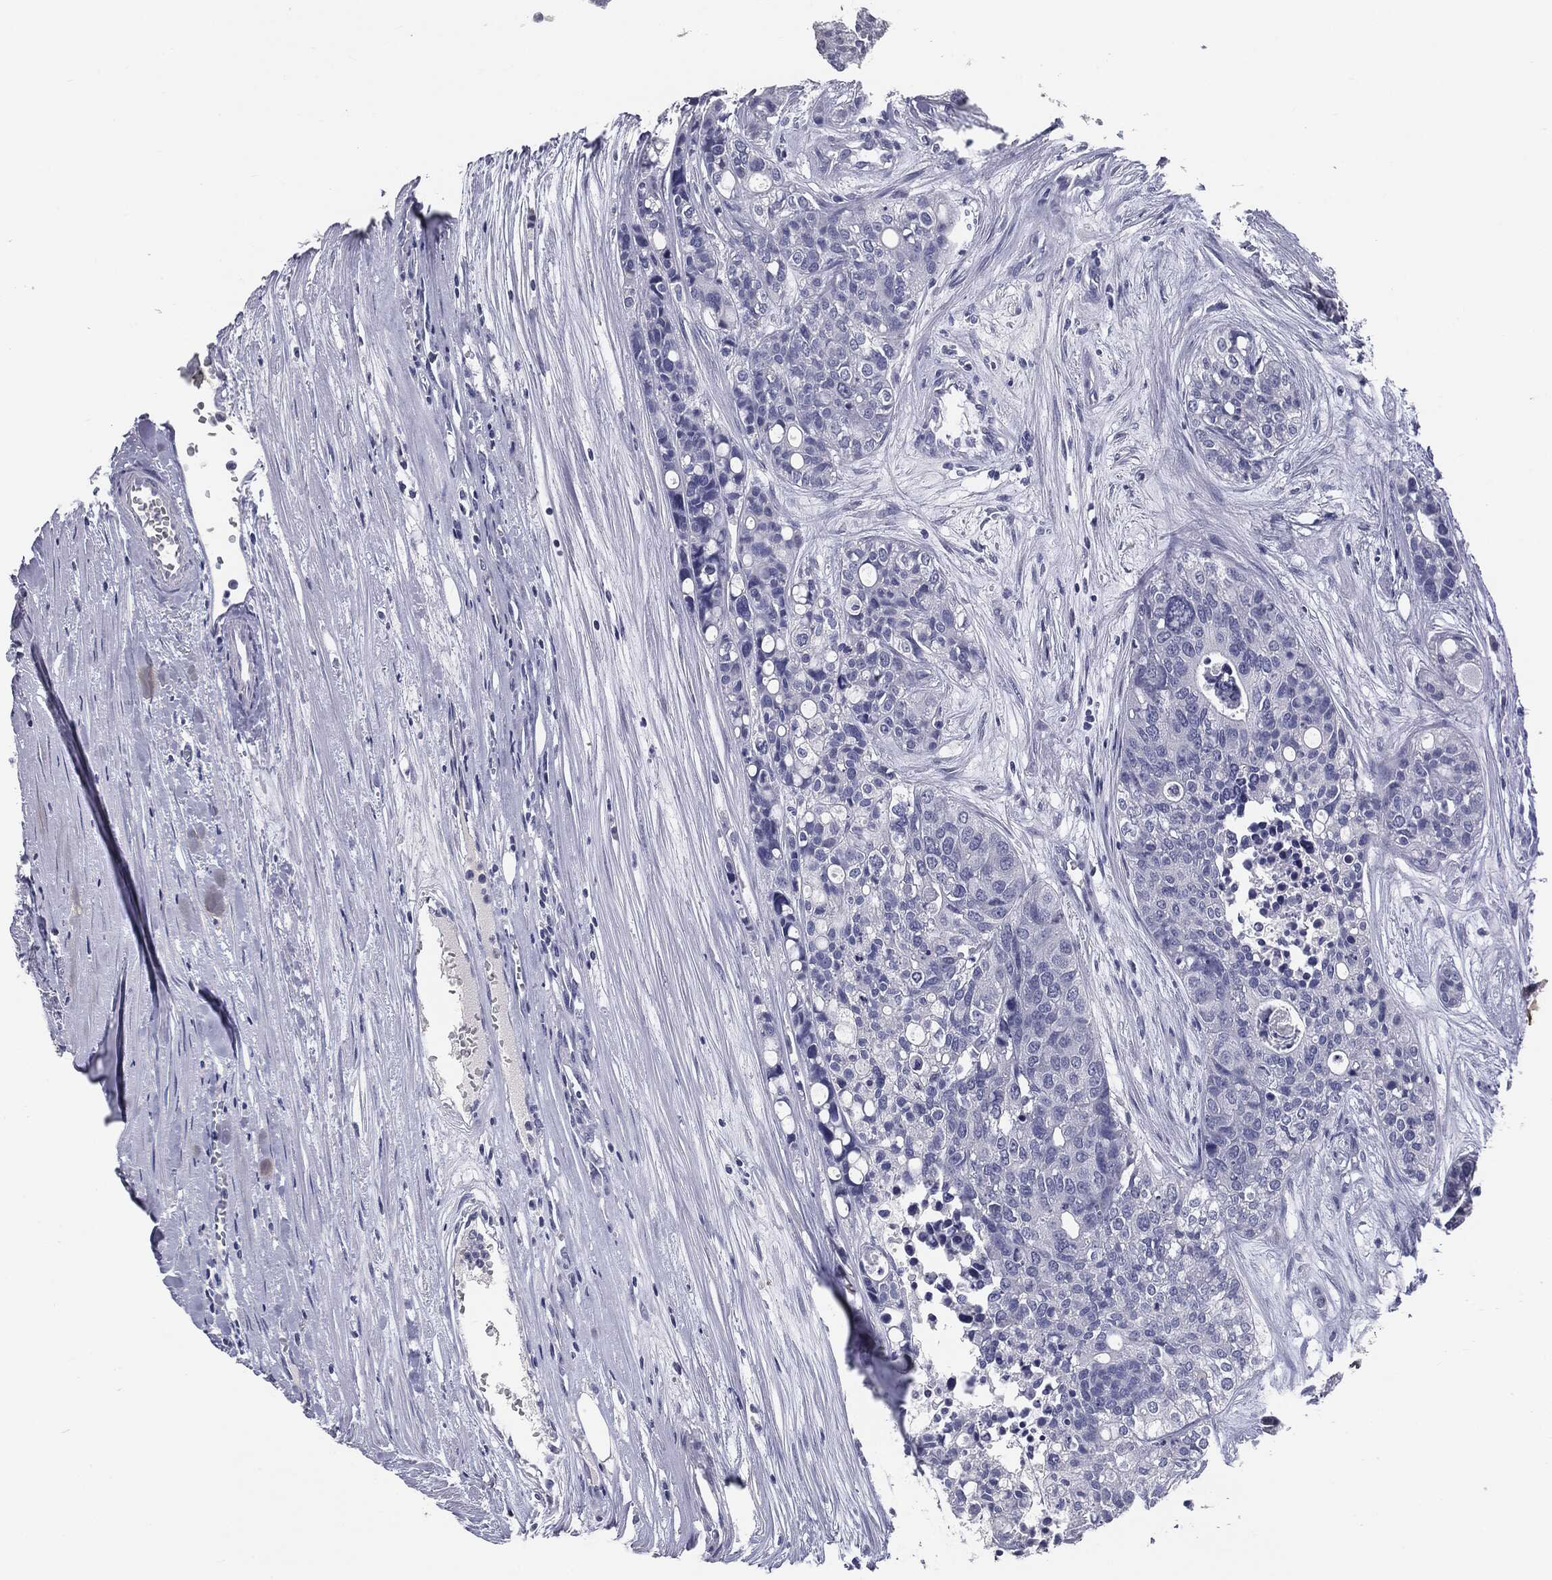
{"staining": {"intensity": "negative", "quantity": "none", "location": "none"}, "tissue": "carcinoid", "cell_type": "Tumor cells", "image_type": "cancer", "snomed": [{"axis": "morphology", "description": "Carcinoid, malignant, NOS"}, {"axis": "topography", "description": "Colon"}], "caption": "Tumor cells are negative for brown protein staining in malignant carcinoid.", "gene": "AFP", "patient": {"sex": "male", "age": 81}}